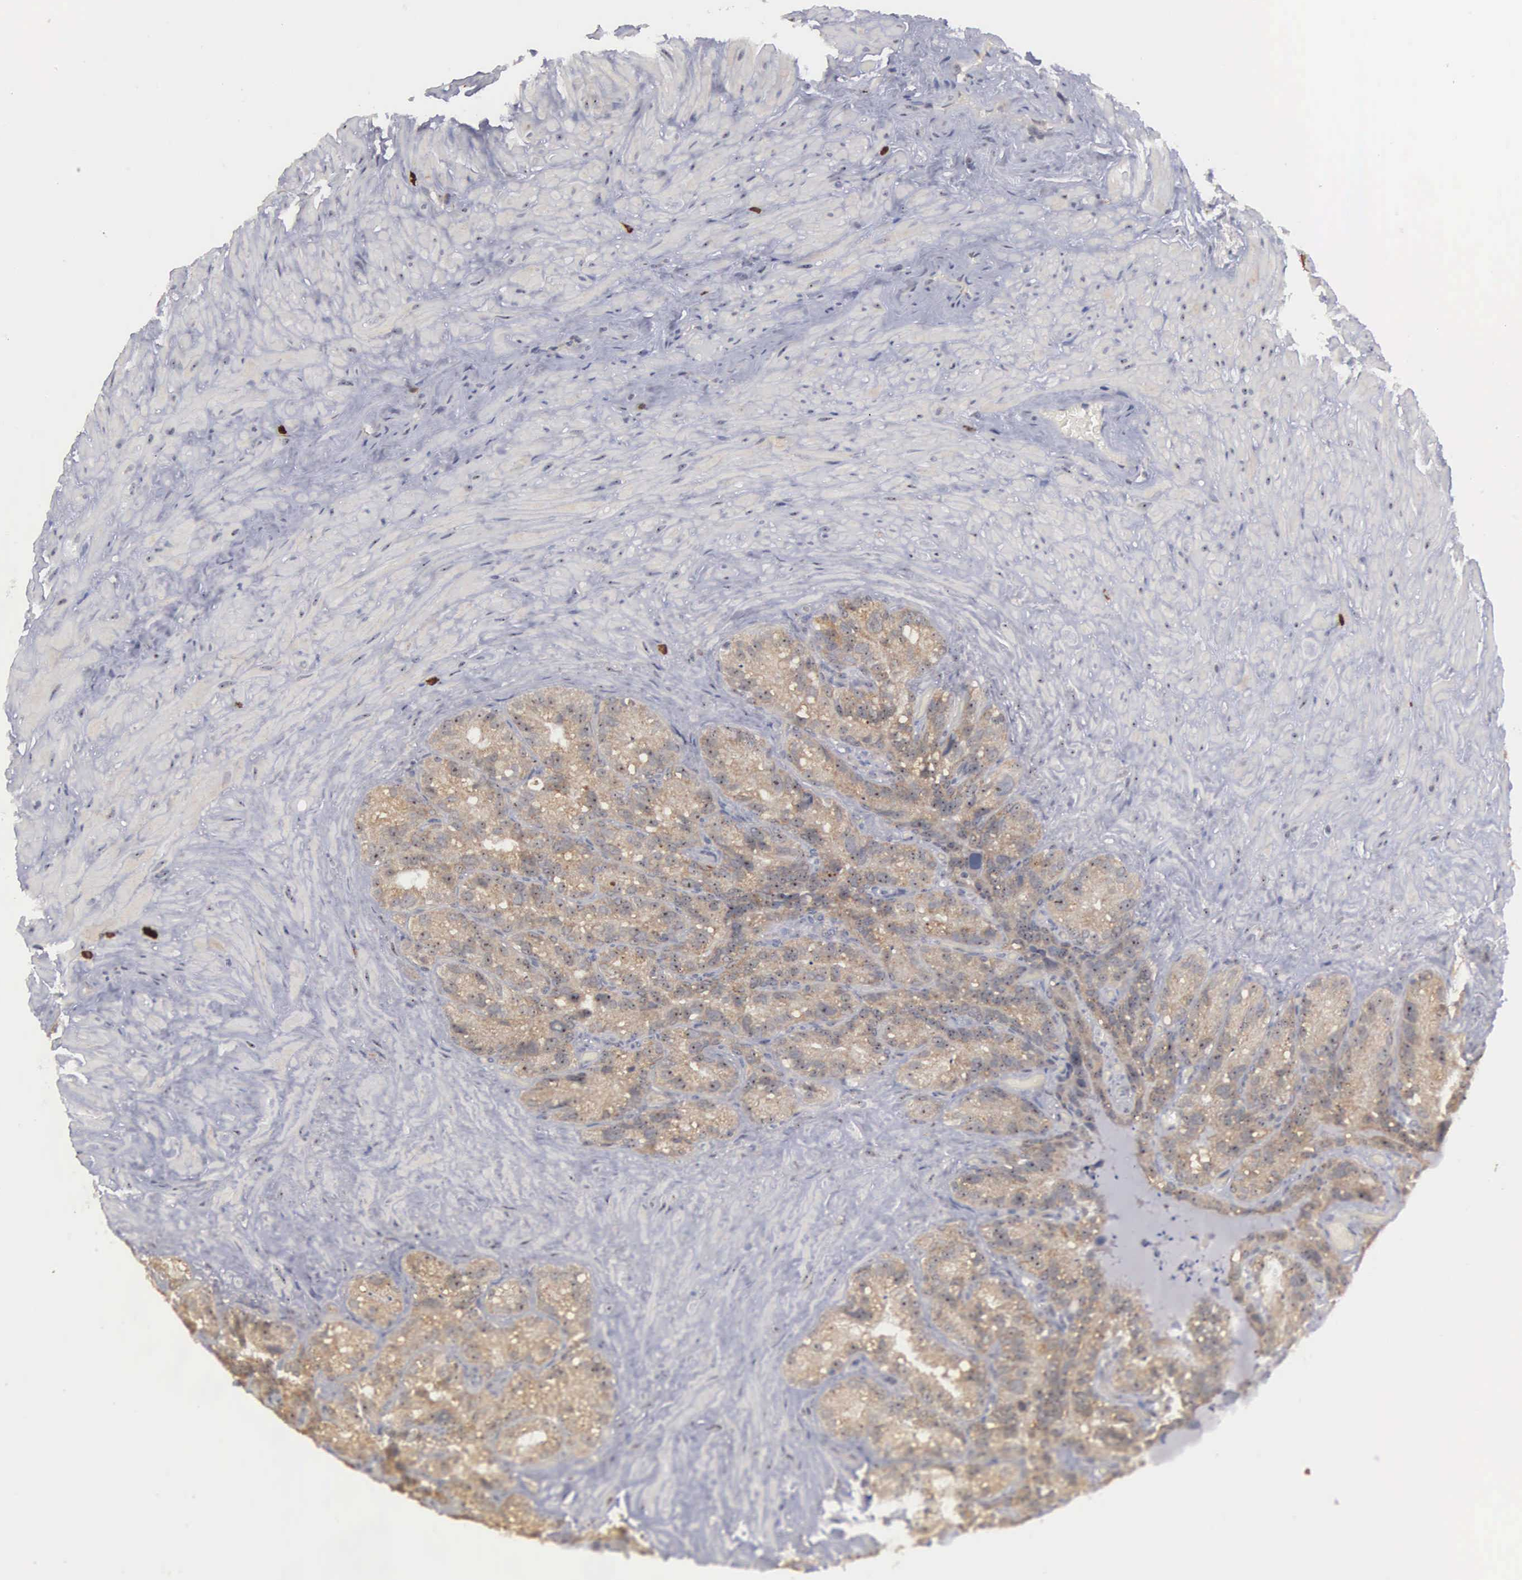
{"staining": {"intensity": "weak", "quantity": ">75%", "location": "cytoplasmic/membranous"}, "tissue": "seminal vesicle", "cell_type": "Glandular cells", "image_type": "normal", "snomed": [{"axis": "morphology", "description": "Normal tissue, NOS"}, {"axis": "topography", "description": "Seminal veicle"}], "caption": "Immunohistochemical staining of benign human seminal vesicle displays >75% levels of weak cytoplasmic/membranous protein expression in about >75% of glandular cells.", "gene": "AMN", "patient": {"sex": "male", "age": 63}}